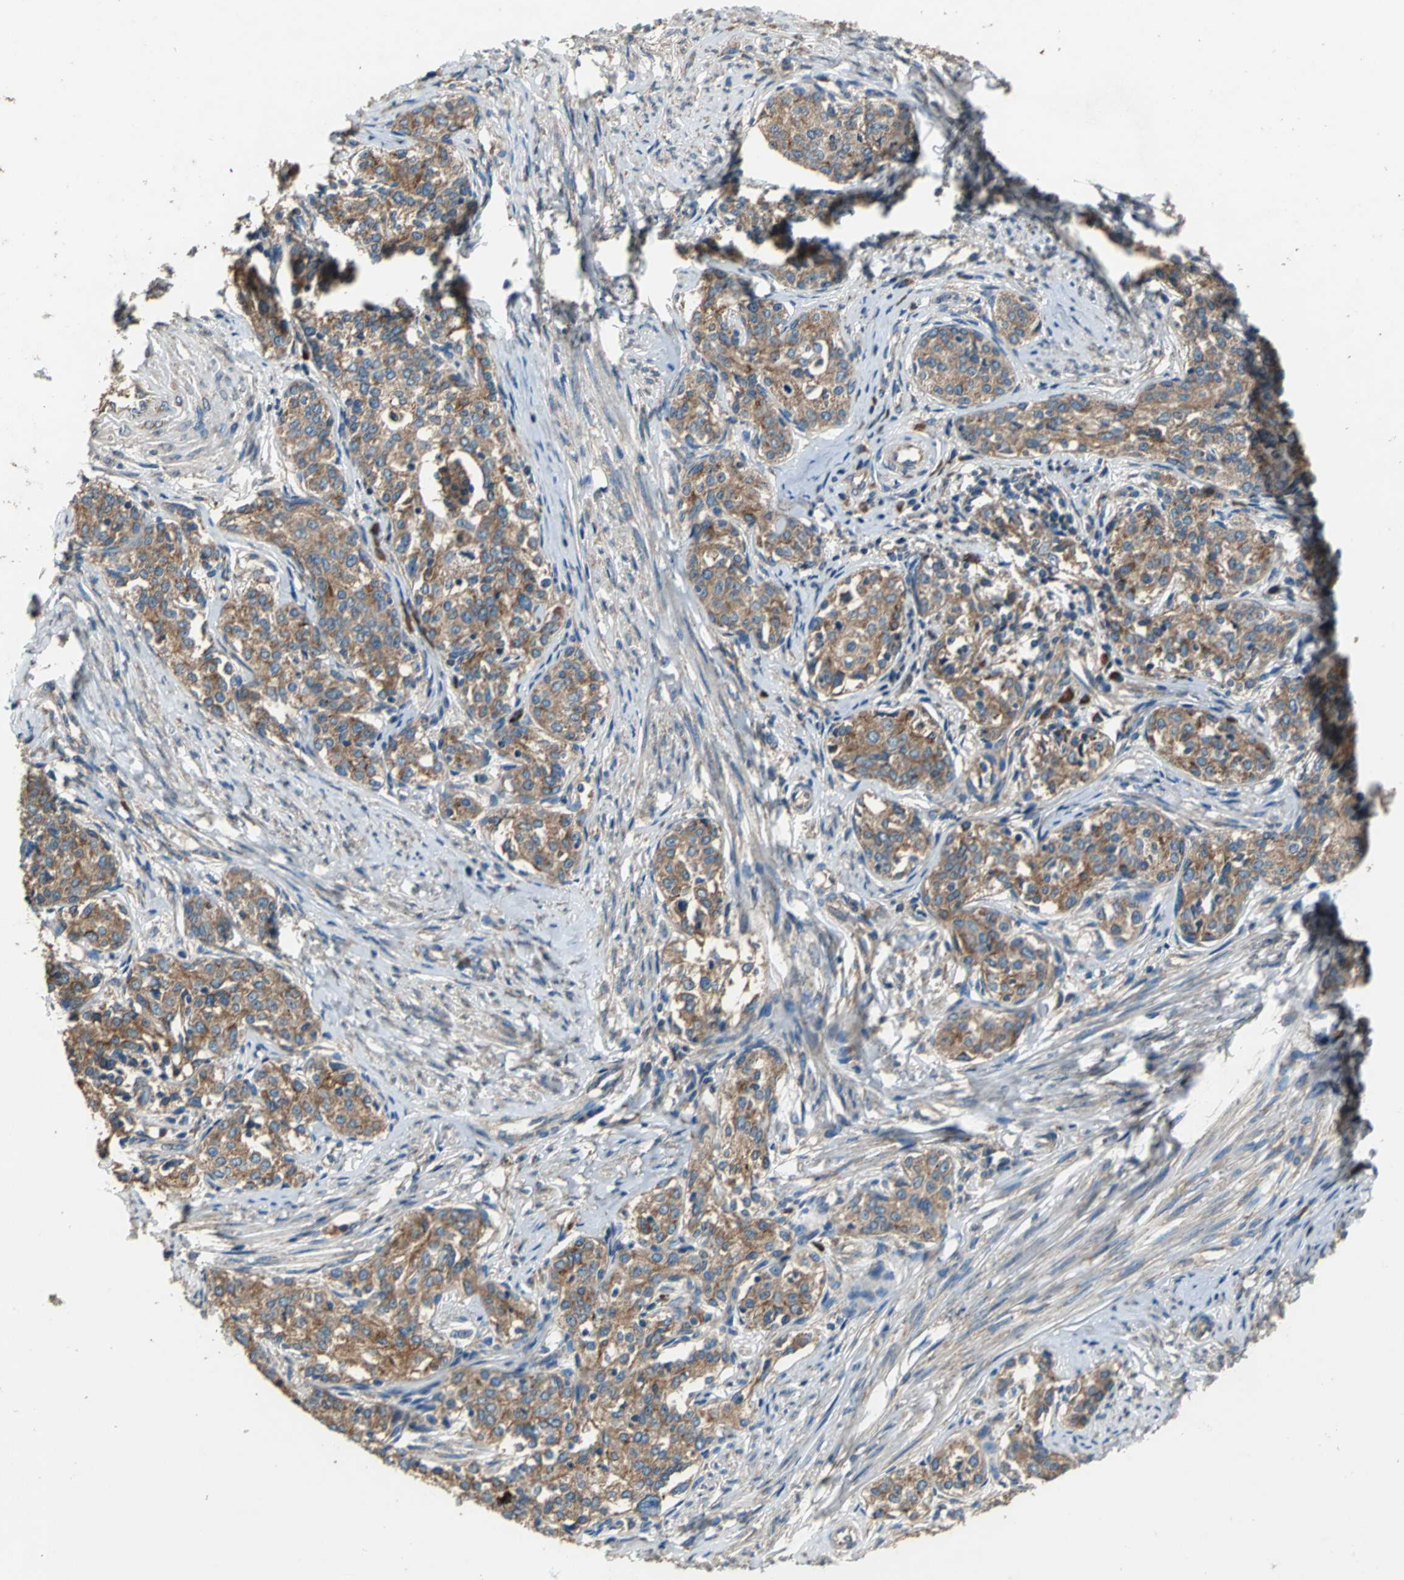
{"staining": {"intensity": "moderate", "quantity": ">75%", "location": "cytoplasmic/membranous"}, "tissue": "cervical cancer", "cell_type": "Tumor cells", "image_type": "cancer", "snomed": [{"axis": "morphology", "description": "Squamous cell carcinoma, NOS"}, {"axis": "morphology", "description": "Adenocarcinoma, NOS"}, {"axis": "topography", "description": "Cervix"}], "caption": "Human squamous cell carcinoma (cervical) stained with a protein marker exhibits moderate staining in tumor cells.", "gene": "HEPH", "patient": {"sex": "female", "age": 52}}